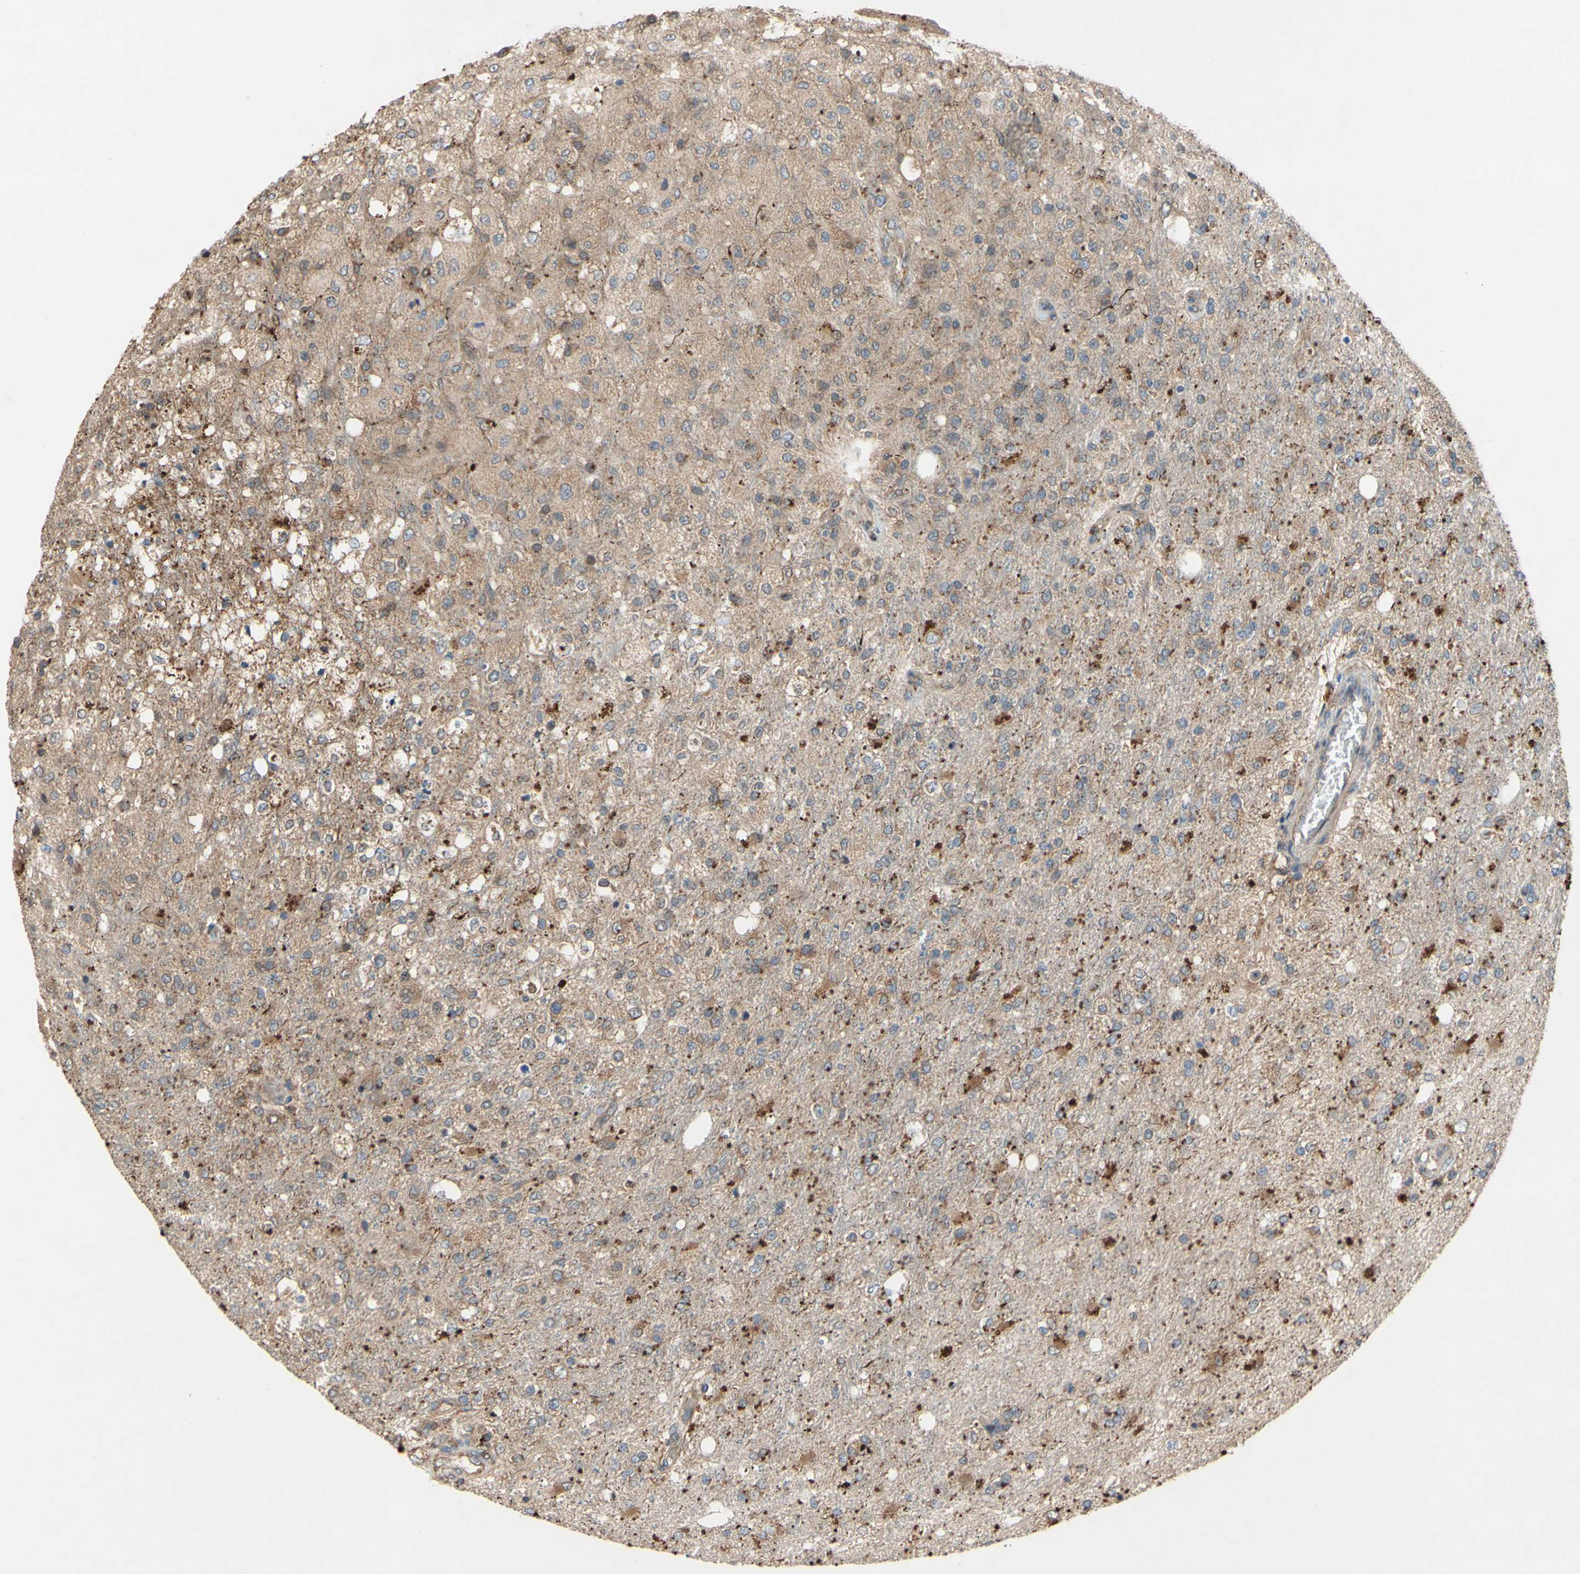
{"staining": {"intensity": "moderate", "quantity": "25%-75%", "location": "cytoplasmic/membranous"}, "tissue": "glioma", "cell_type": "Tumor cells", "image_type": "cancer", "snomed": [{"axis": "morphology", "description": "Normal tissue, NOS"}, {"axis": "morphology", "description": "Glioma, malignant, High grade"}, {"axis": "topography", "description": "Cerebral cortex"}], "caption": "Protein staining by immunohistochemistry (IHC) demonstrates moderate cytoplasmic/membranous positivity in about 25%-75% of tumor cells in glioma.", "gene": "PDGFB", "patient": {"sex": "male", "age": 77}}